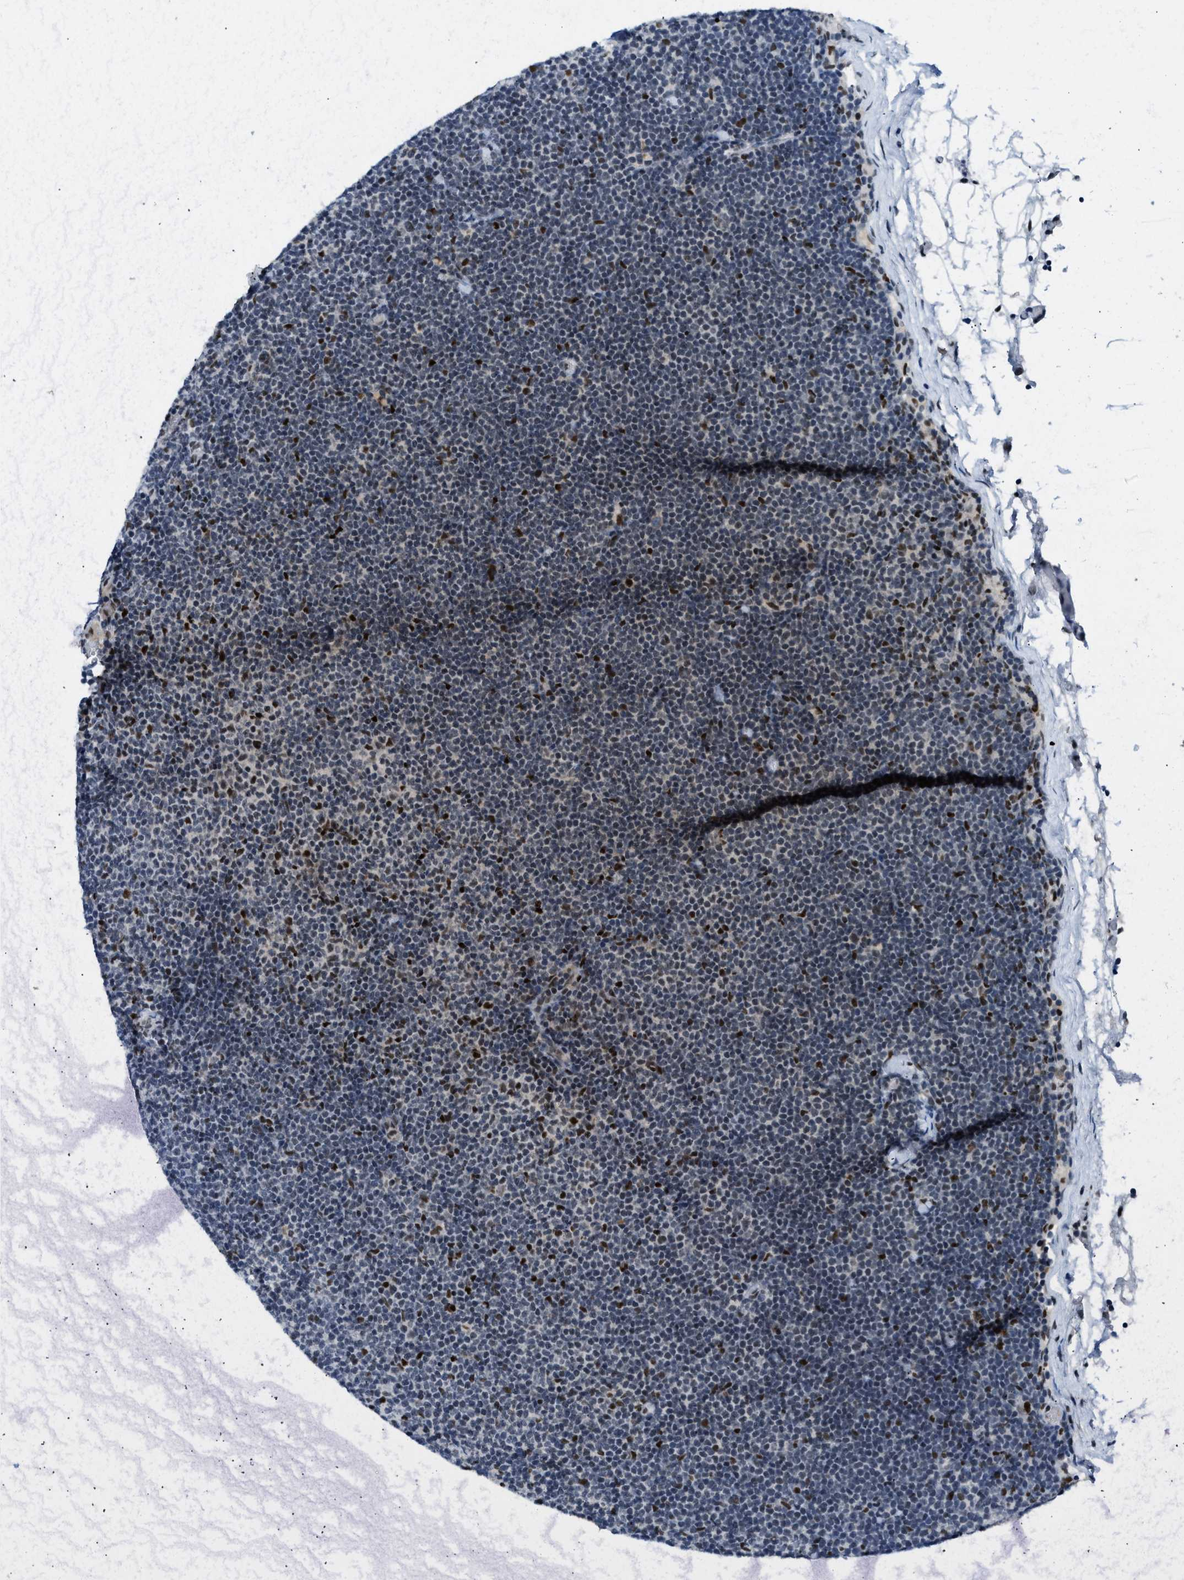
{"staining": {"intensity": "moderate", "quantity": "<25%", "location": "nuclear"}, "tissue": "lymphoma", "cell_type": "Tumor cells", "image_type": "cancer", "snomed": [{"axis": "morphology", "description": "Malignant lymphoma, non-Hodgkin's type, Low grade"}, {"axis": "topography", "description": "Lymph node"}], "caption": "An immunohistochemistry (IHC) histopathology image of tumor tissue is shown. Protein staining in brown highlights moderate nuclear positivity in low-grade malignant lymphoma, non-Hodgkin's type within tumor cells.", "gene": "NCOA1", "patient": {"sex": "female", "age": 53}}